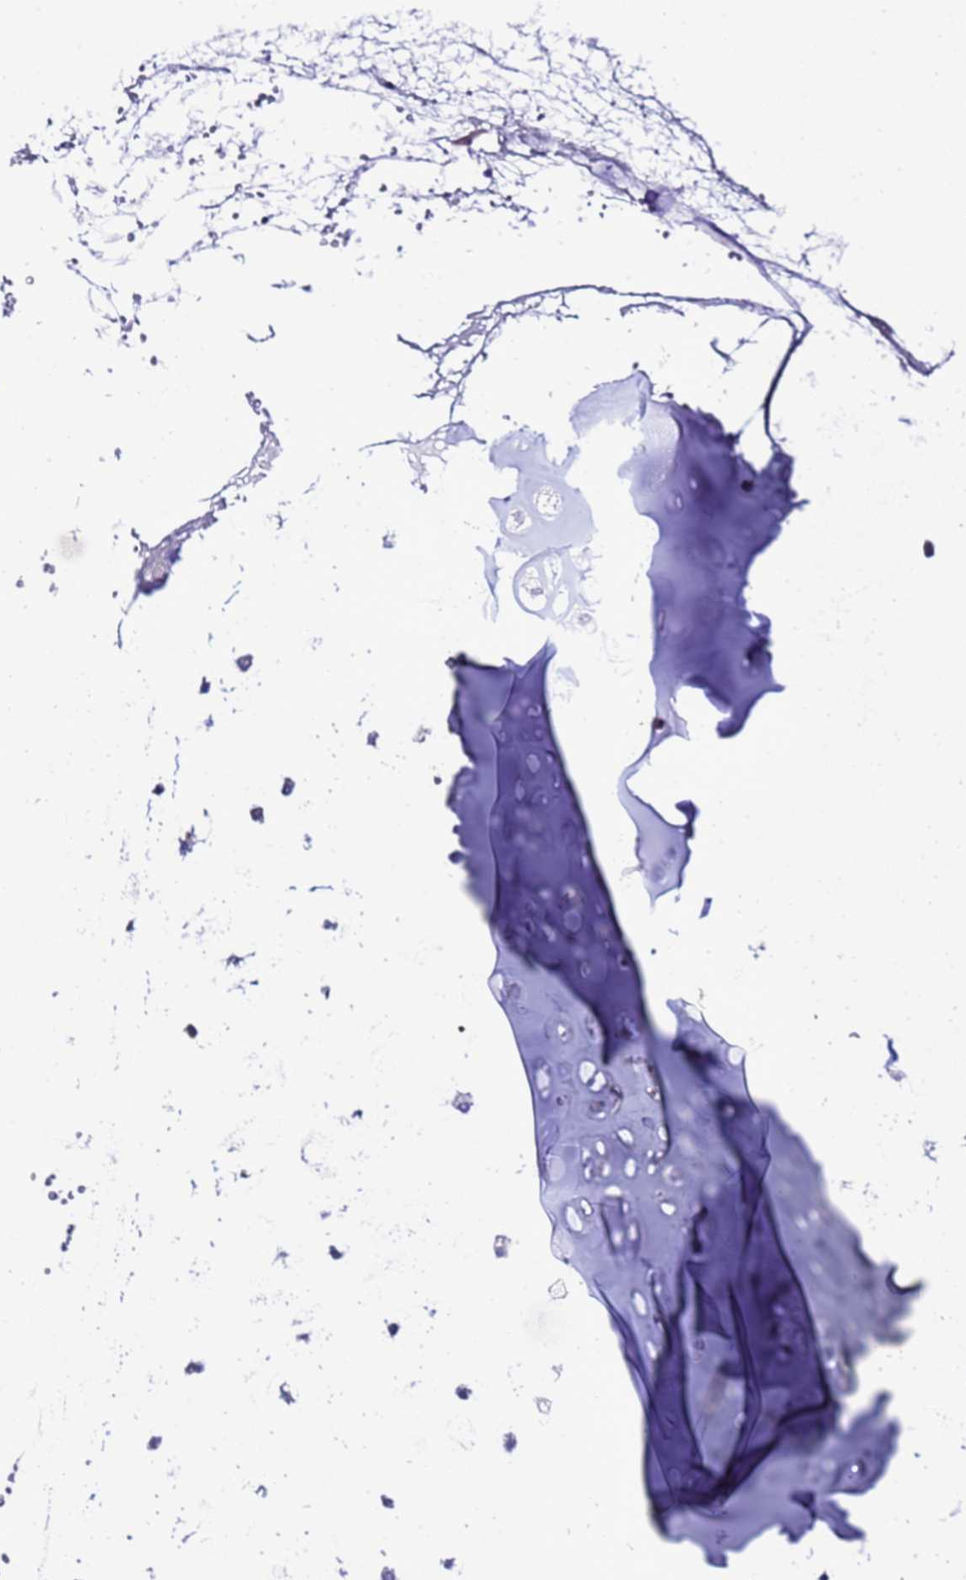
{"staining": {"intensity": "negative", "quantity": "none", "location": "none"}, "tissue": "soft tissue", "cell_type": "Chondrocytes", "image_type": "normal", "snomed": [{"axis": "morphology", "description": "Normal tissue, NOS"}, {"axis": "morphology", "description": "Basal cell carcinoma"}, {"axis": "topography", "description": "Cartilage tissue"}, {"axis": "topography", "description": "Nasopharynx"}, {"axis": "topography", "description": "Oral tissue"}], "caption": "An IHC histopathology image of benign soft tissue is shown. There is no staining in chondrocytes of soft tissue. (DAB IHC, high magnification).", "gene": "GZF1", "patient": {"sex": "female", "age": 77}}